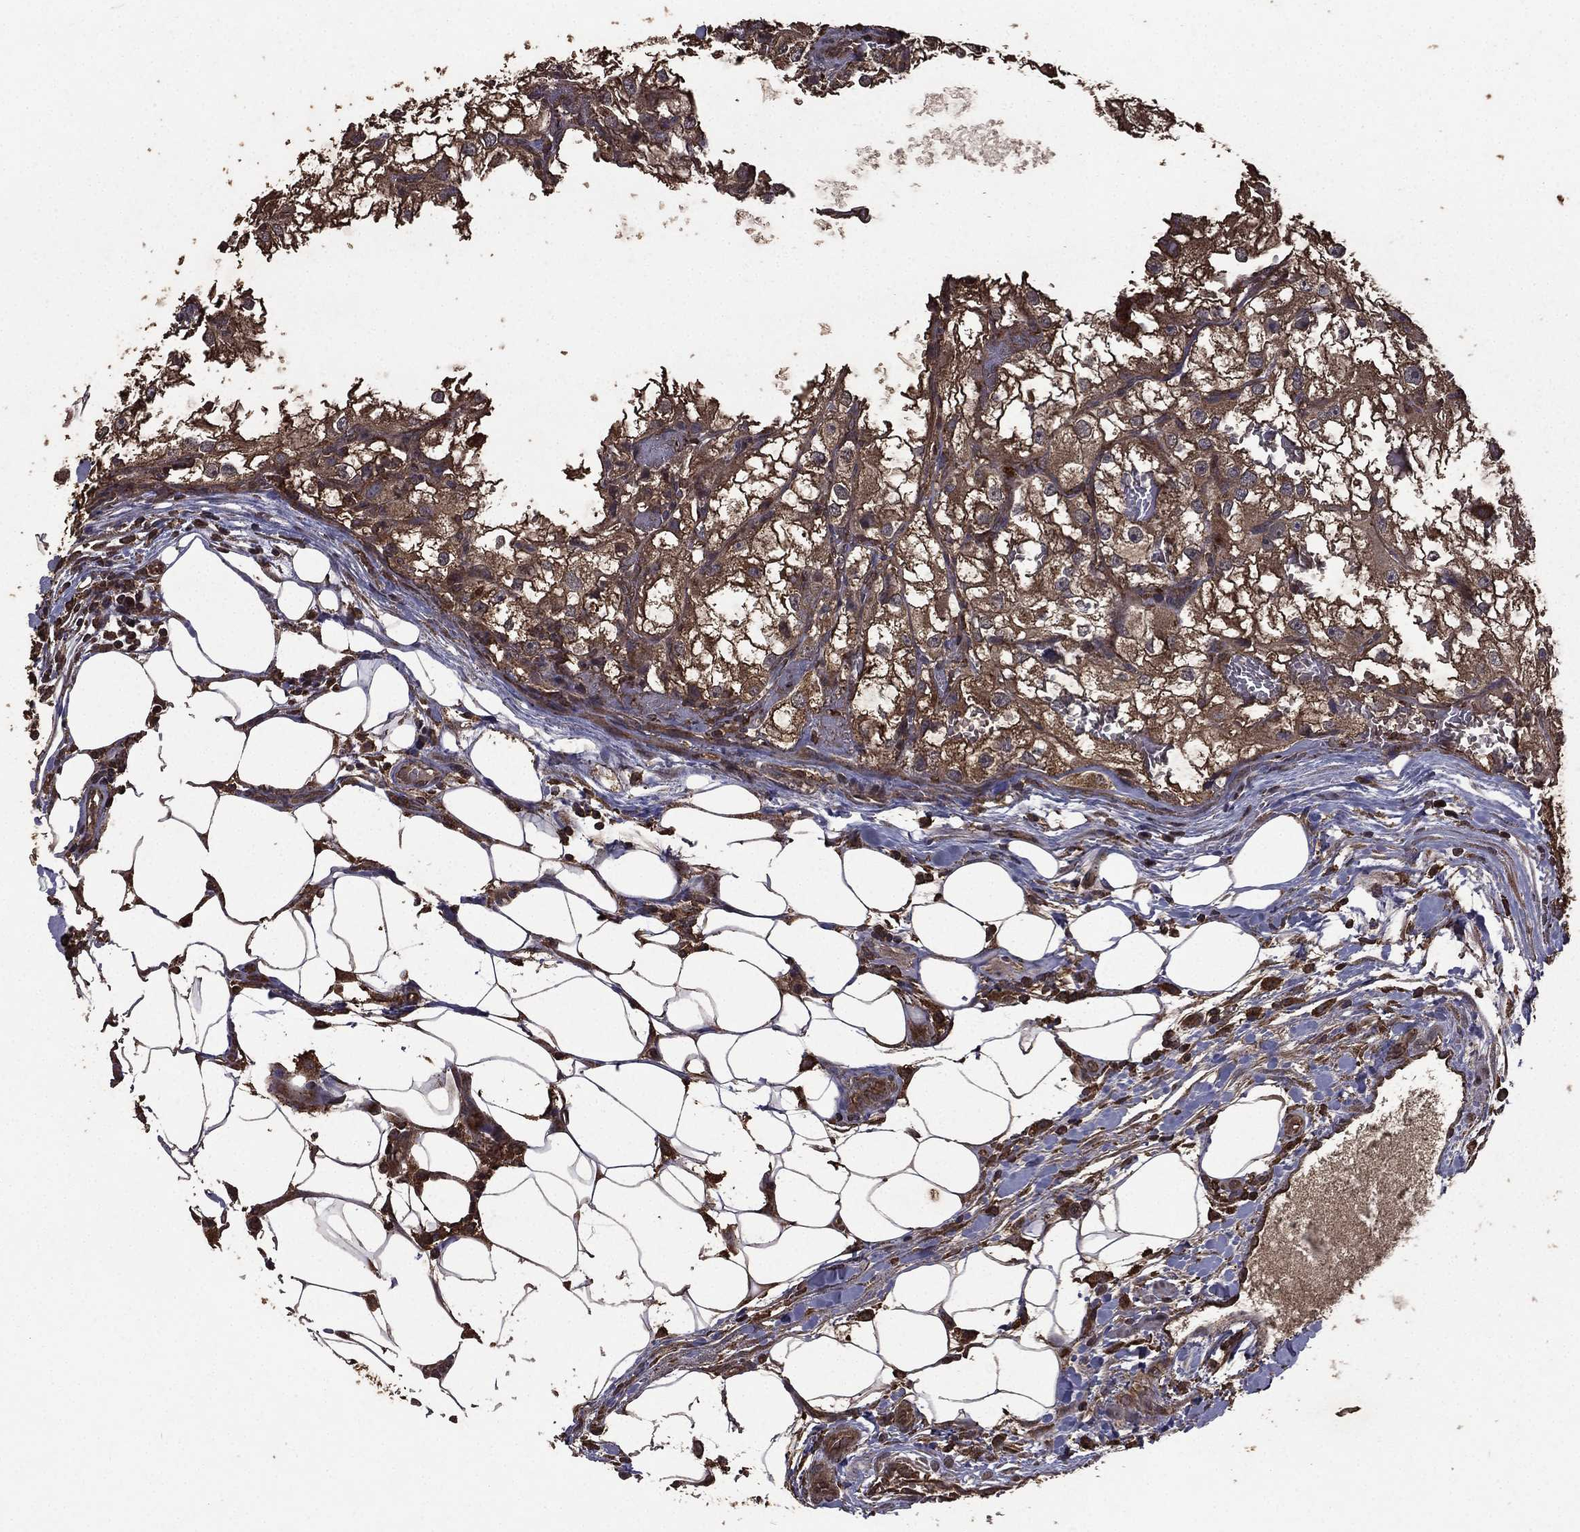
{"staining": {"intensity": "moderate", "quantity": ">75%", "location": "cytoplasmic/membranous"}, "tissue": "renal cancer", "cell_type": "Tumor cells", "image_type": "cancer", "snomed": [{"axis": "morphology", "description": "Adenocarcinoma, NOS"}, {"axis": "topography", "description": "Kidney"}], "caption": "This is a micrograph of IHC staining of renal adenocarcinoma, which shows moderate positivity in the cytoplasmic/membranous of tumor cells.", "gene": "BIRC6", "patient": {"sex": "male", "age": 59}}